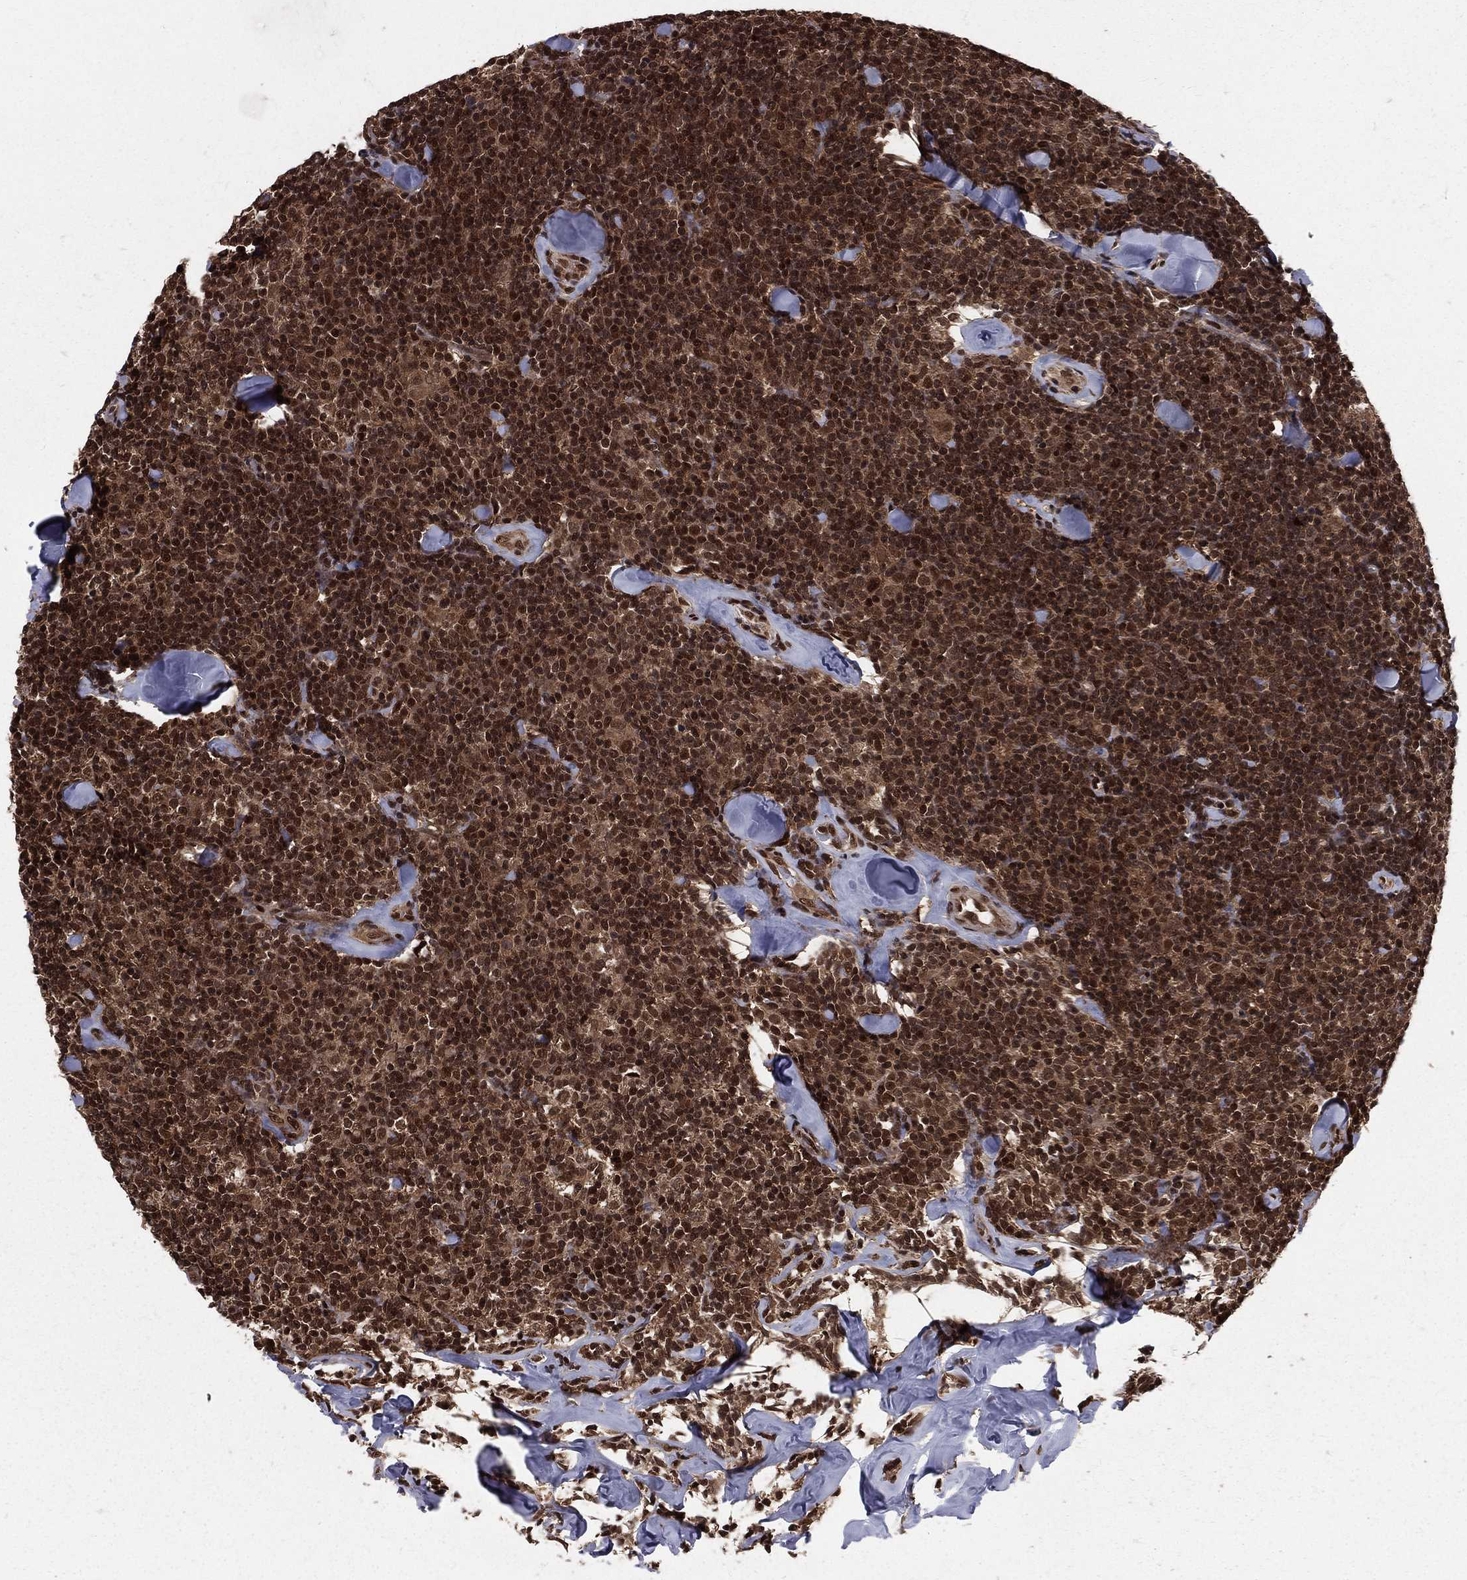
{"staining": {"intensity": "moderate", "quantity": ">75%", "location": "cytoplasmic/membranous,nuclear"}, "tissue": "lymphoma", "cell_type": "Tumor cells", "image_type": "cancer", "snomed": [{"axis": "morphology", "description": "Malignant lymphoma, non-Hodgkin's type, Low grade"}, {"axis": "topography", "description": "Lymph node"}], "caption": "Tumor cells show moderate cytoplasmic/membranous and nuclear positivity in approximately >75% of cells in lymphoma. The protein is stained brown, and the nuclei are stained in blue (DAB IHC with brightfield microscopy, high magnification).", "gene": "COPS4", "patient": {"sex": "female", "age": 56}}